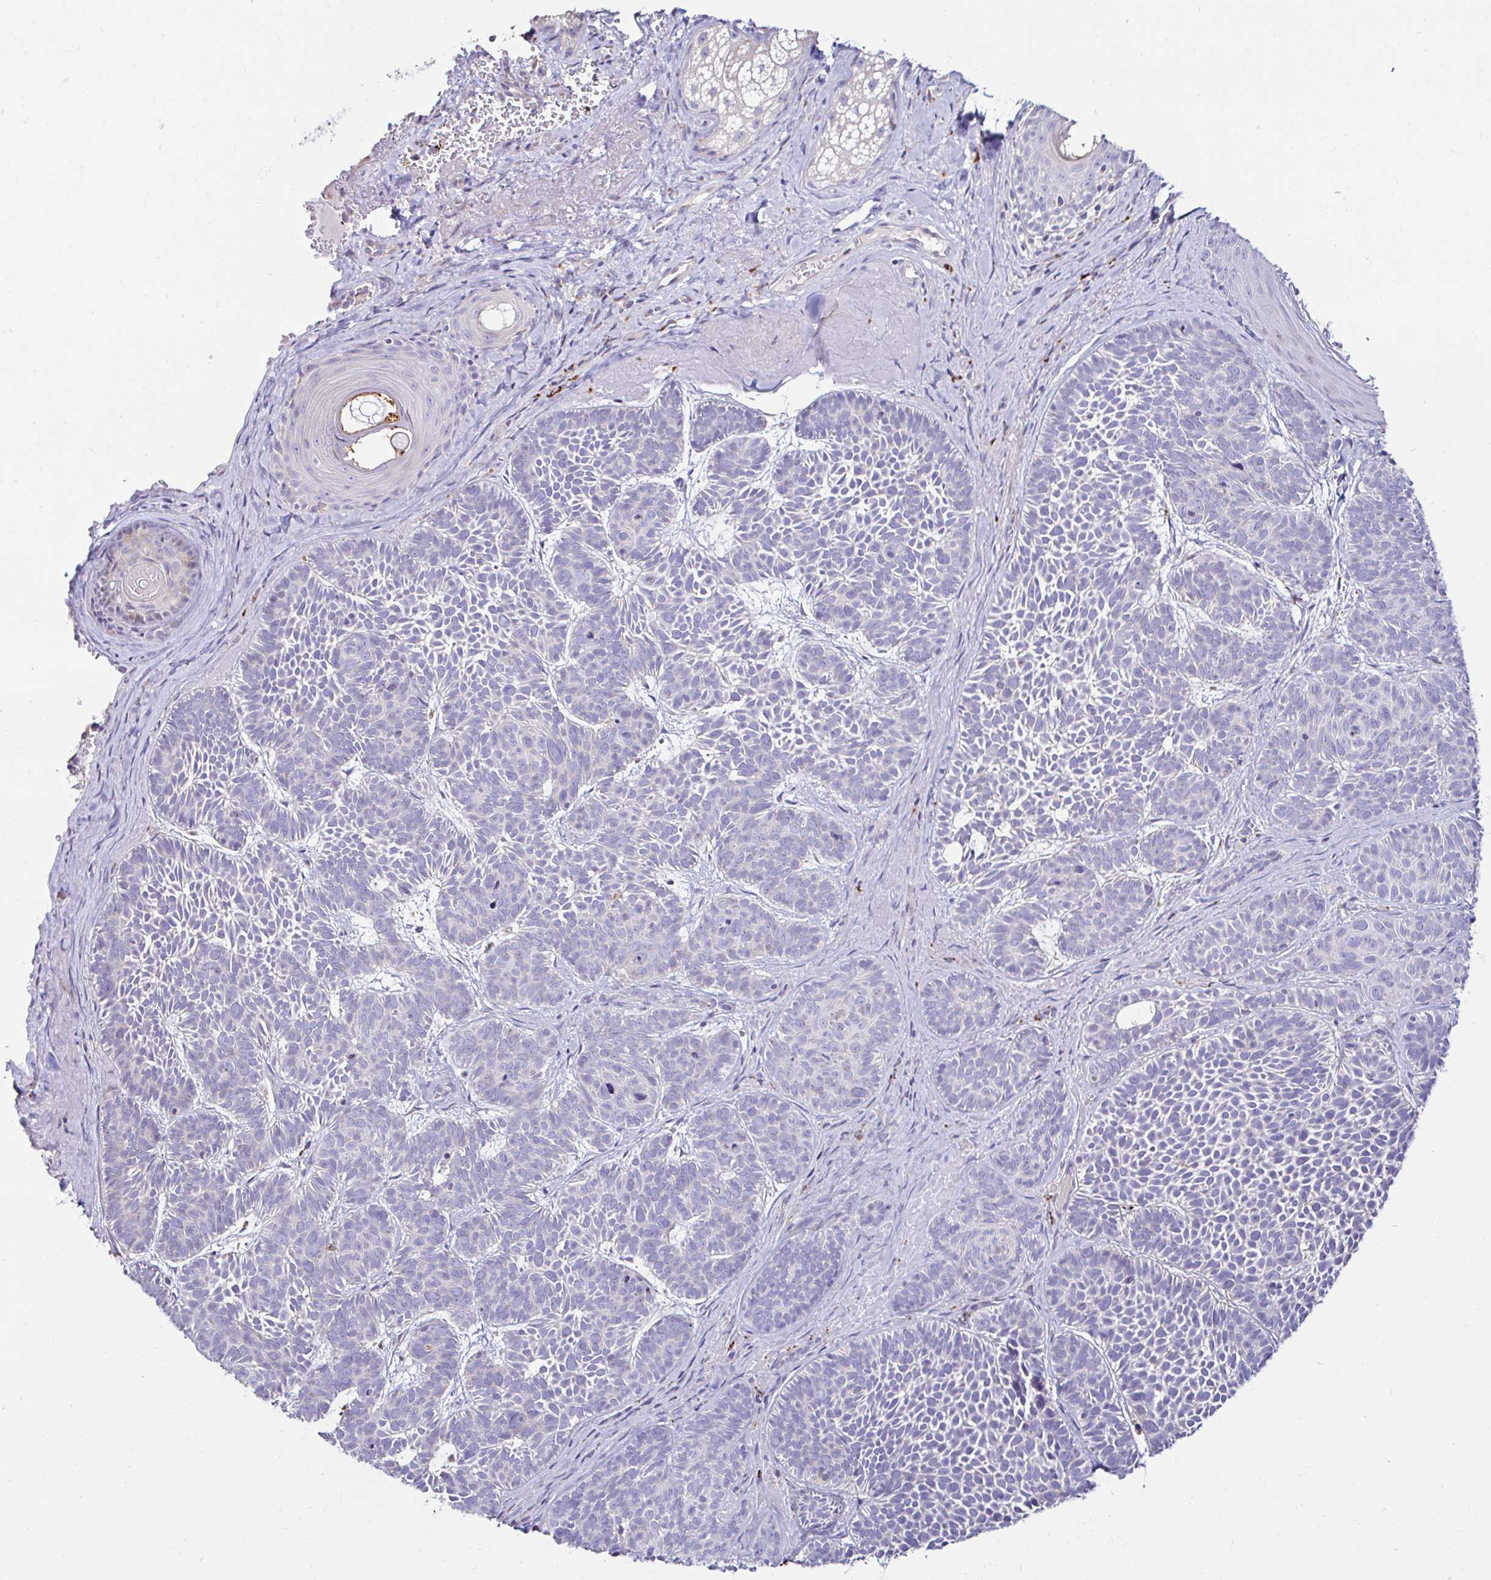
{"staining": {"intensity": "negative", "quantity": "none", "location": "none"}, "tissue": "skin cancer", "cell_type": "Tumor cells", "image_type": "cancer", "snomed": [{"axis": "morphology", "description": "Basal cell carcinoma"}, {"axis": "topography", "description": "Skin"}], "caption": "Immunohistochemistry (IHC) histopathology image of basal cell carcinoma (skin) stained for a protein (brown), which exhibits no staining in tumor cells.", "gene": "GALNS", "patient": {"sex": "male", "age": 81}}